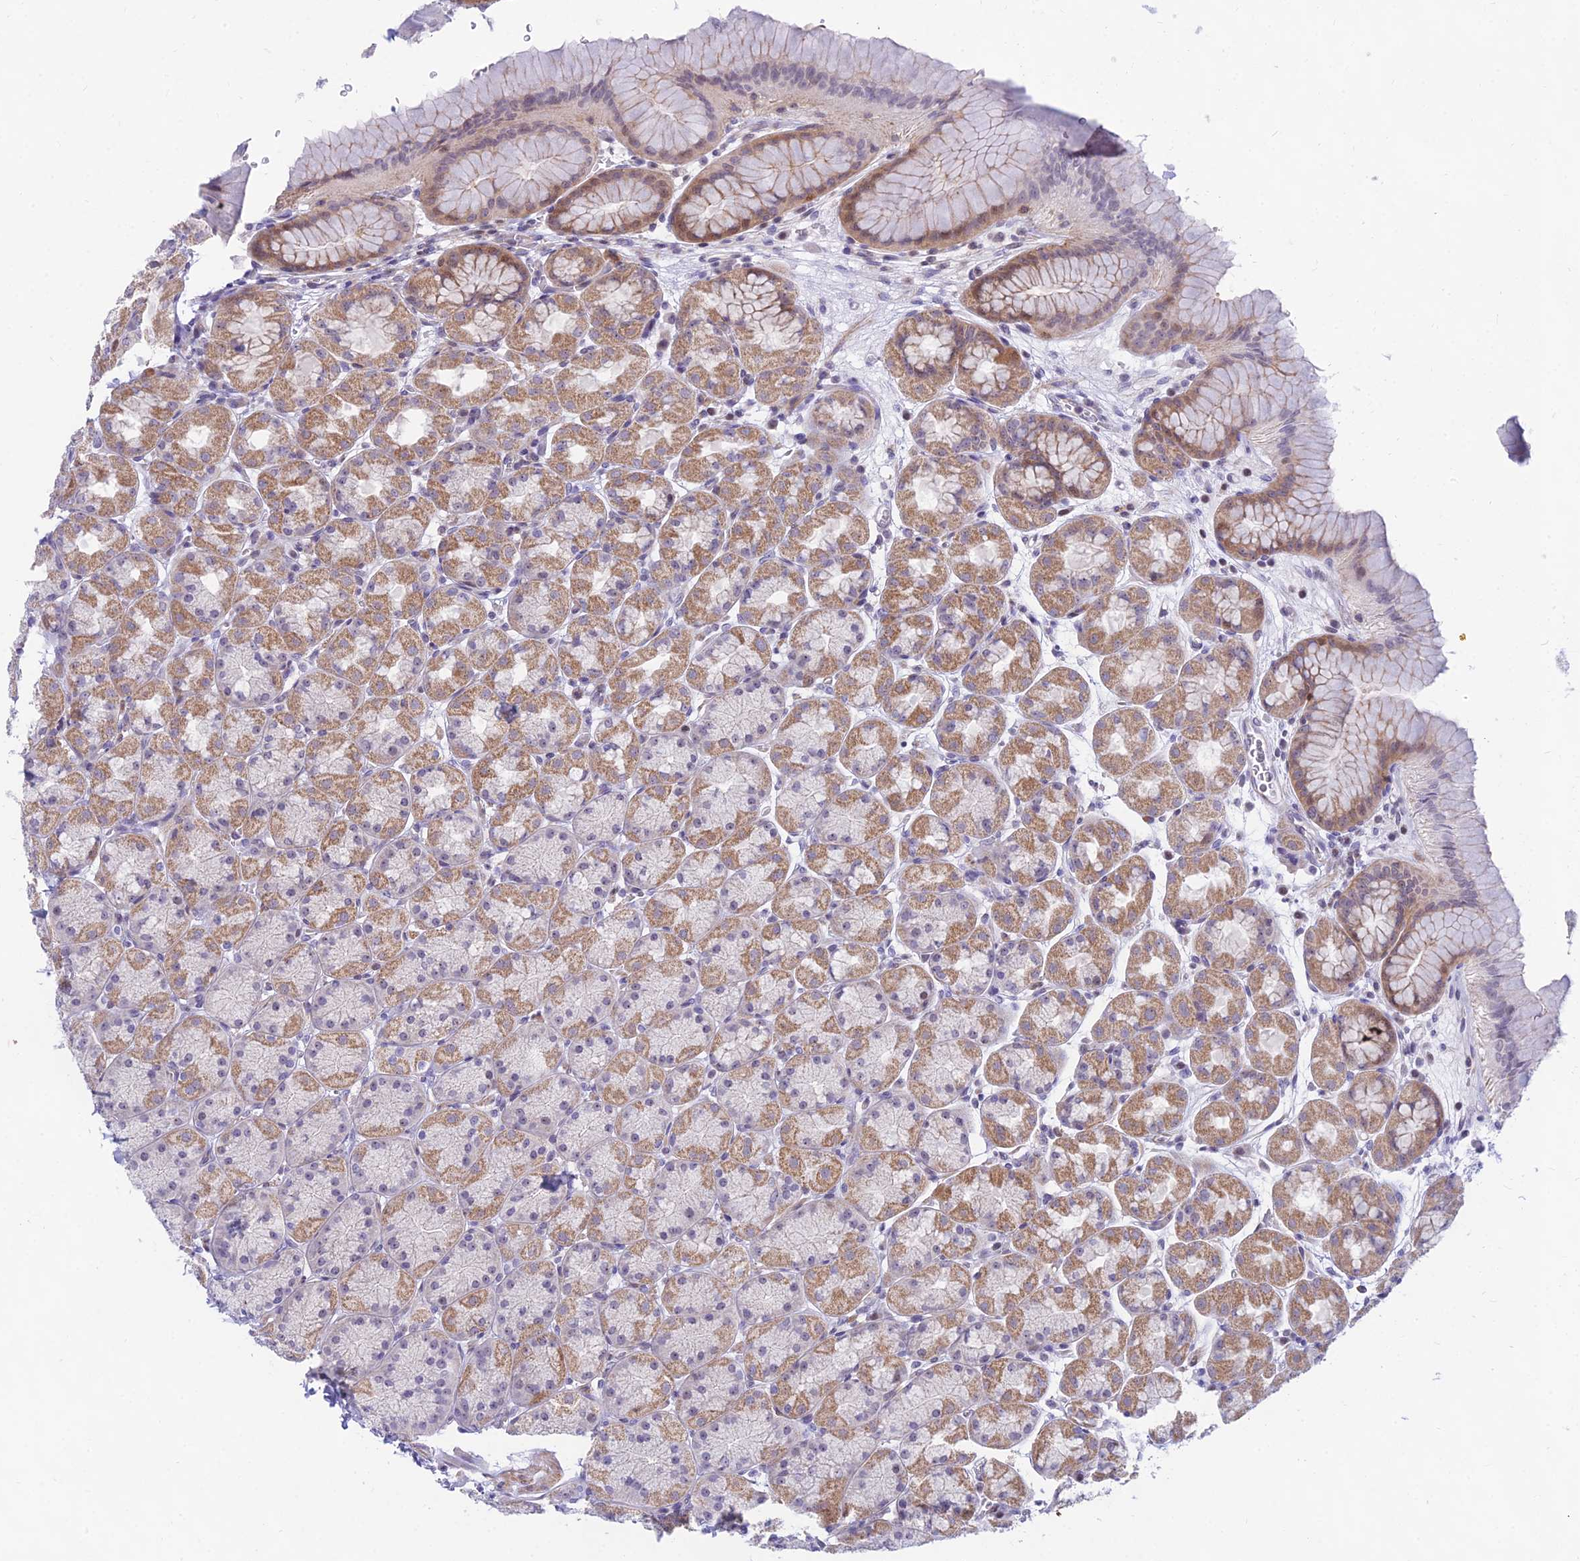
{"staining": {"intensity": "moderate", "quantity": "25%-75%", "location": "cytoplasmic/membranous,nuclear"}, "tissue": "stomach", "cell_type": "Glandular cells", "image_type": "normal", "snomed": [{"axis": "morphology", "description": "Normal tissue, NOS"}, {"axis": "topography", "description": "Stomach"}], "caption": "Immunohistochemical staining of benign human stomach displays 25%-75% levels of moderate cytoplasmic/membranous,nuclear protein positivity in approximately 25%-75% of glandular cells.", "gene": "KRR1", "patient": {"sex": "male", "age": 42}}